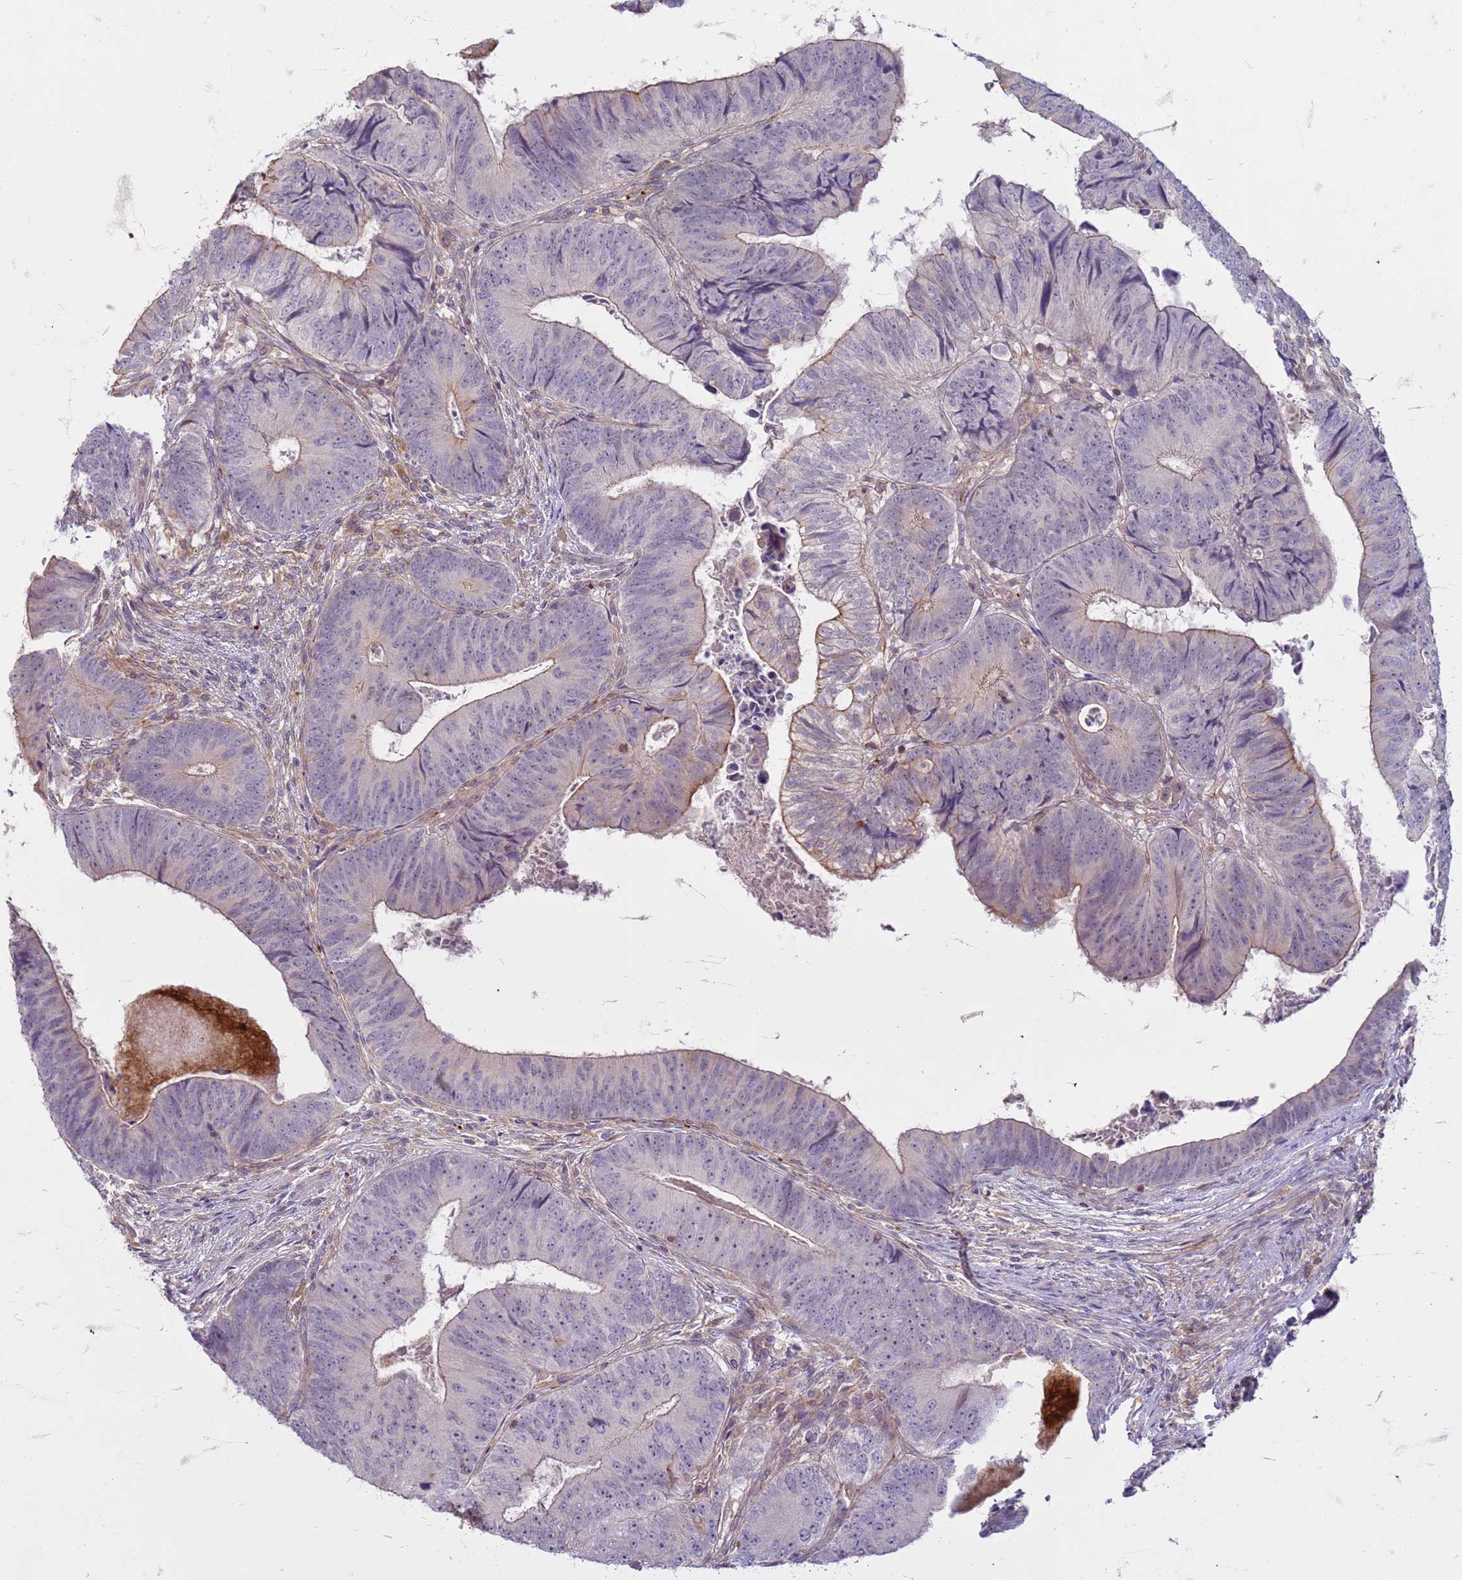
{"staining": {"intensity": "weak", "quantity": "<25%", "location": "cytoplasmic/membranous"}, "tissue": "colorectal cancer", "cell_type": "Tumor cells", "image_type": "cancer", "snomed": [{"axis": "morphology", "description": "Adenocarcinoma, NOS"}, {"axis": "topography", "description": "Colon"}], "caption": "Micrograph shows no significant protein positivity in tumor cells of colorectal adenocarcinoma. (Stains: DAB immunohistochemistry (IHC) with hematoxylin counter stain, Microscopy: brightfield microscopy at high magnification).", "gene": "SLC15A3", "patient": {"sex": "female", "age": 67}}